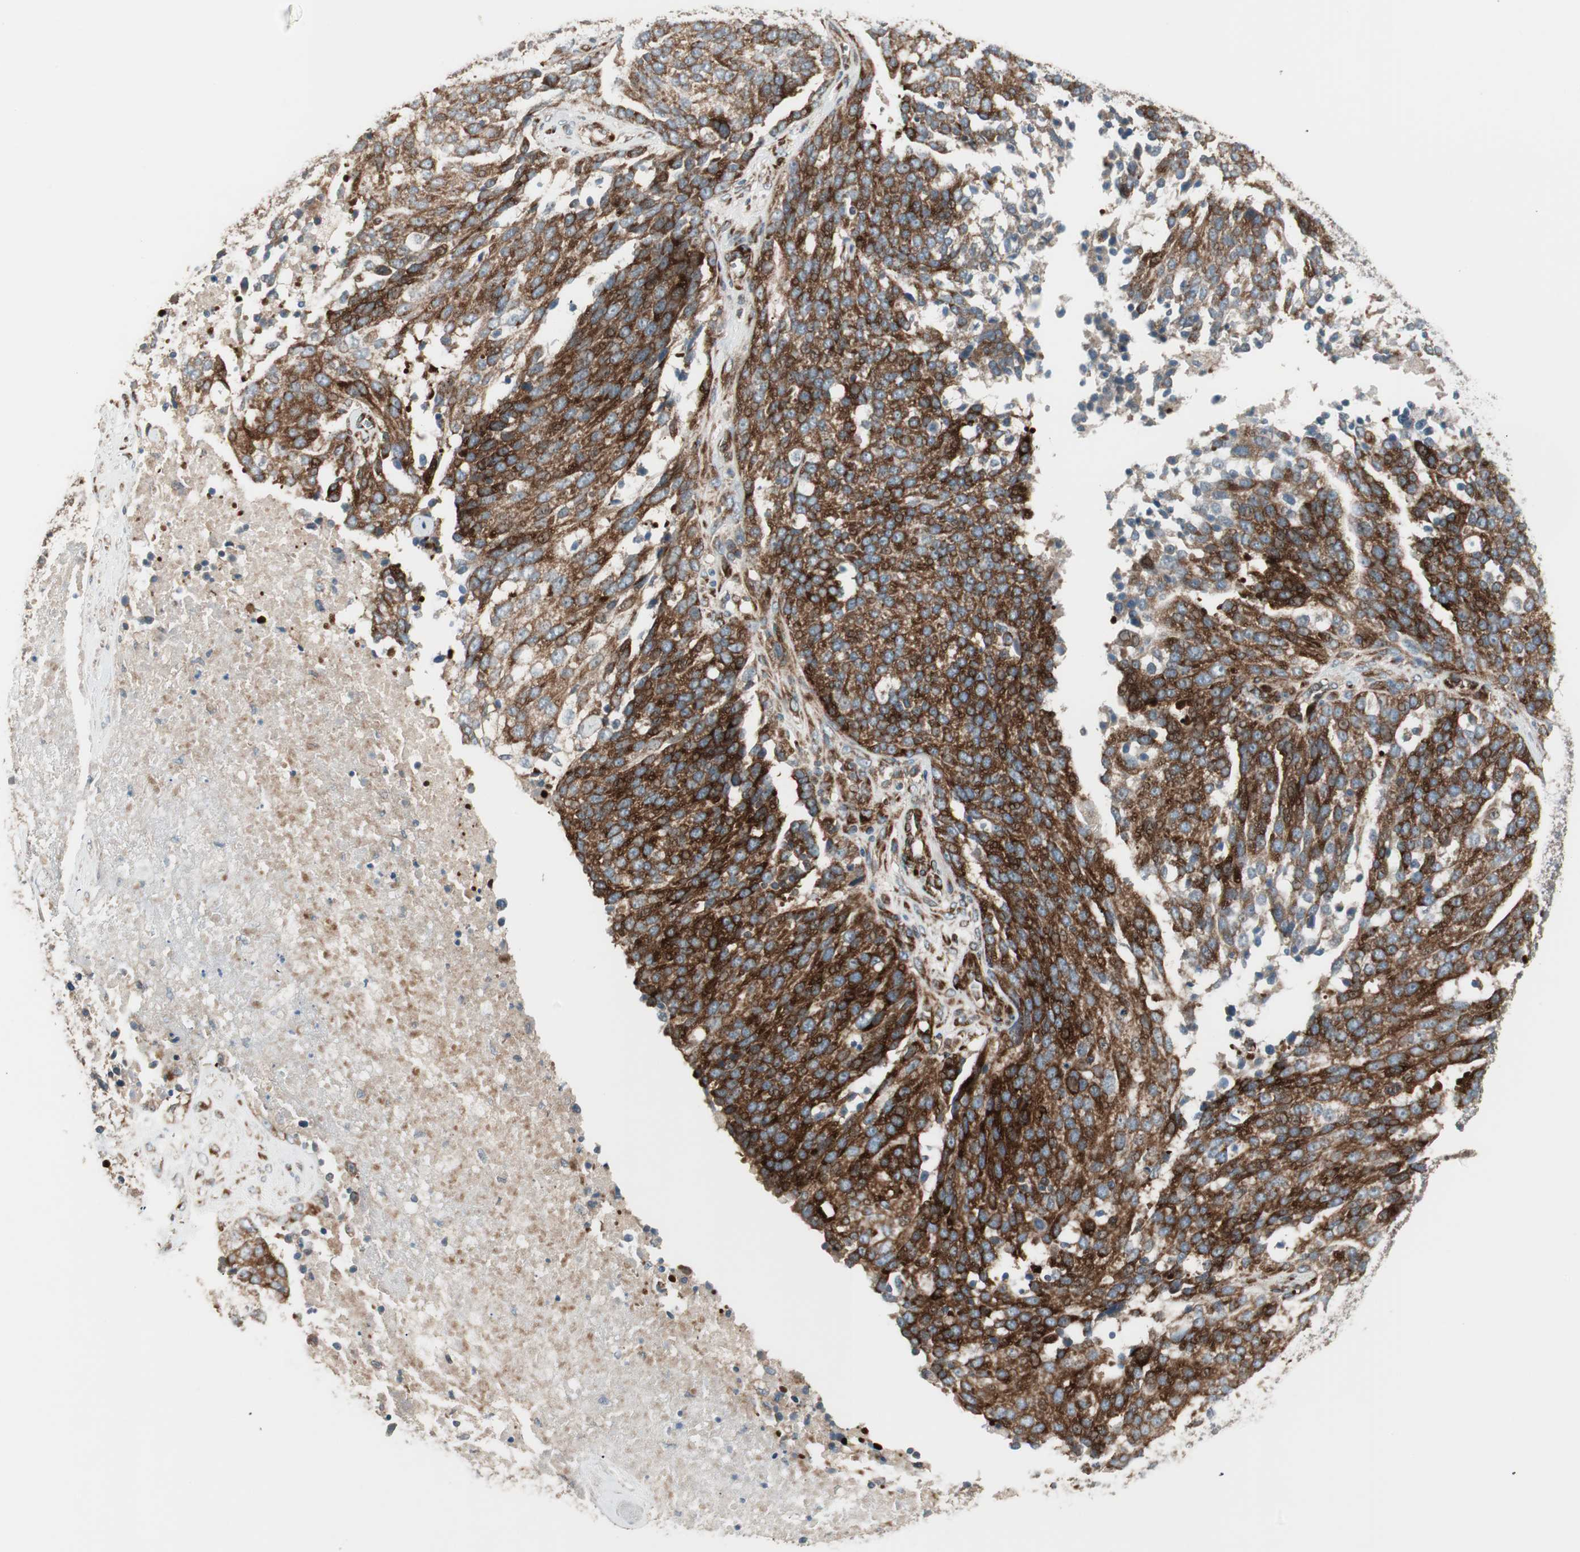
{"staining": {"intensity": "strong", "quantity": ">75%", "location": "cytoplasmic/membranous"}, "tissue": "ovarian cancer", "cell_type": "Tumor cells", "image_type": "cancer", "snomed": [{"axis": "morphology", "description": "Cystadenocarcinoma, serous, NOS"}, {"axis": "topography", "description": "Ovary"}], "caption": "A brown stain shows strong cytoplasmic/membranous positivity of a protein in ovarian cancer tumor cells. (IHC, brightfield microscopy, high magnification).", "gene": "PPP2R5E", "patient": {"sex": "female", "age": 44}}